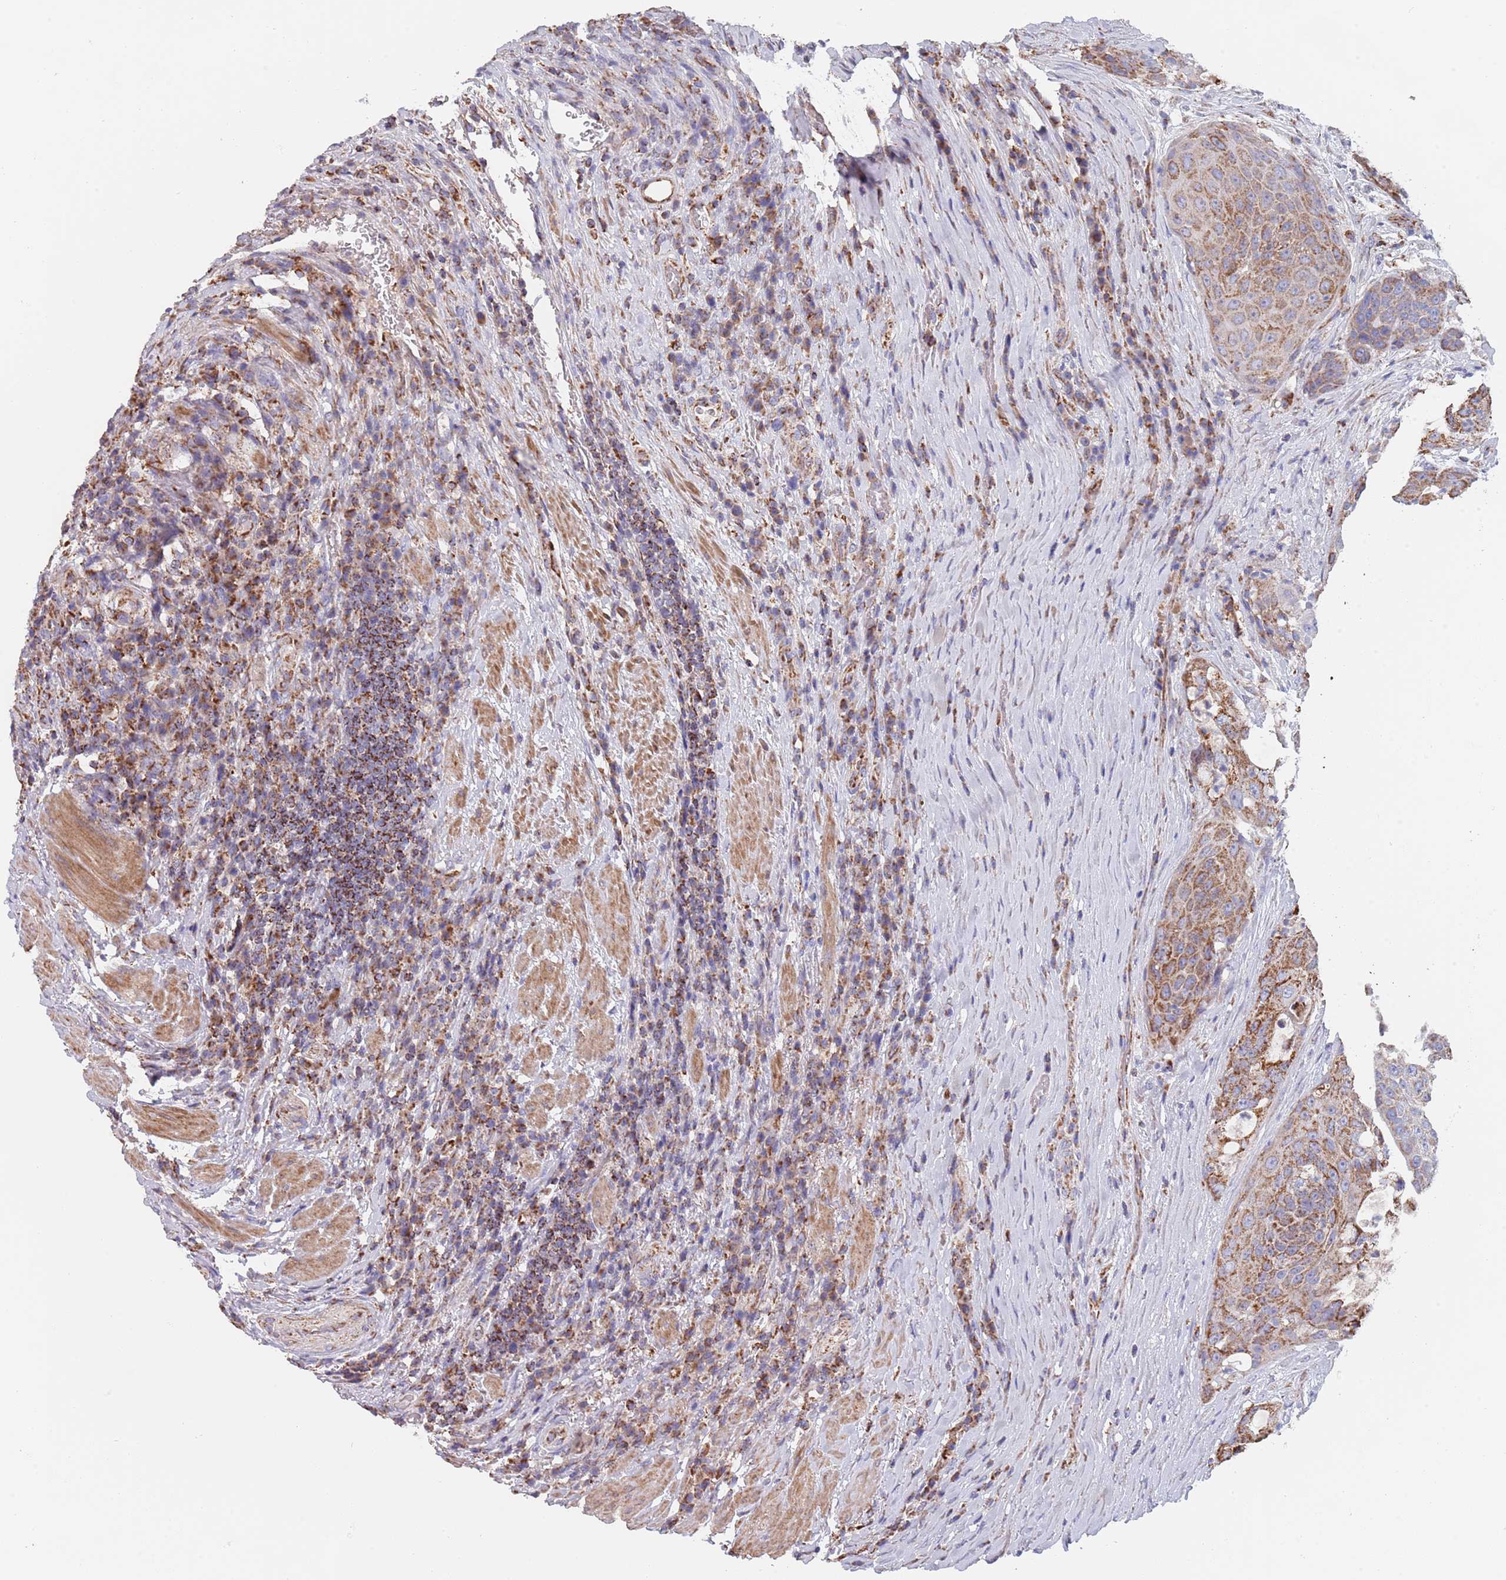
{"staining": {"intensity": "moderate", "quantity": ">75%", "location": "cytoplasmic/membranous"}, "tissue": "urothelial cancer", "cell_type": "Tumor cells", "image_type": "cancer", "snomed": [{"axis": "morphology", "description": "Urothelial carcinoma, High grade"}, {"axis": "topography", "description": "Urinary bladder"}], "caption": "Tumor cells reveal medium levels of moderate cytoplasmic/membranous staining in about >75% of cells in urothelial carcinoma (high-grade).", "gene": "PGP", "patient": {"sex": "female", "age": 63}}